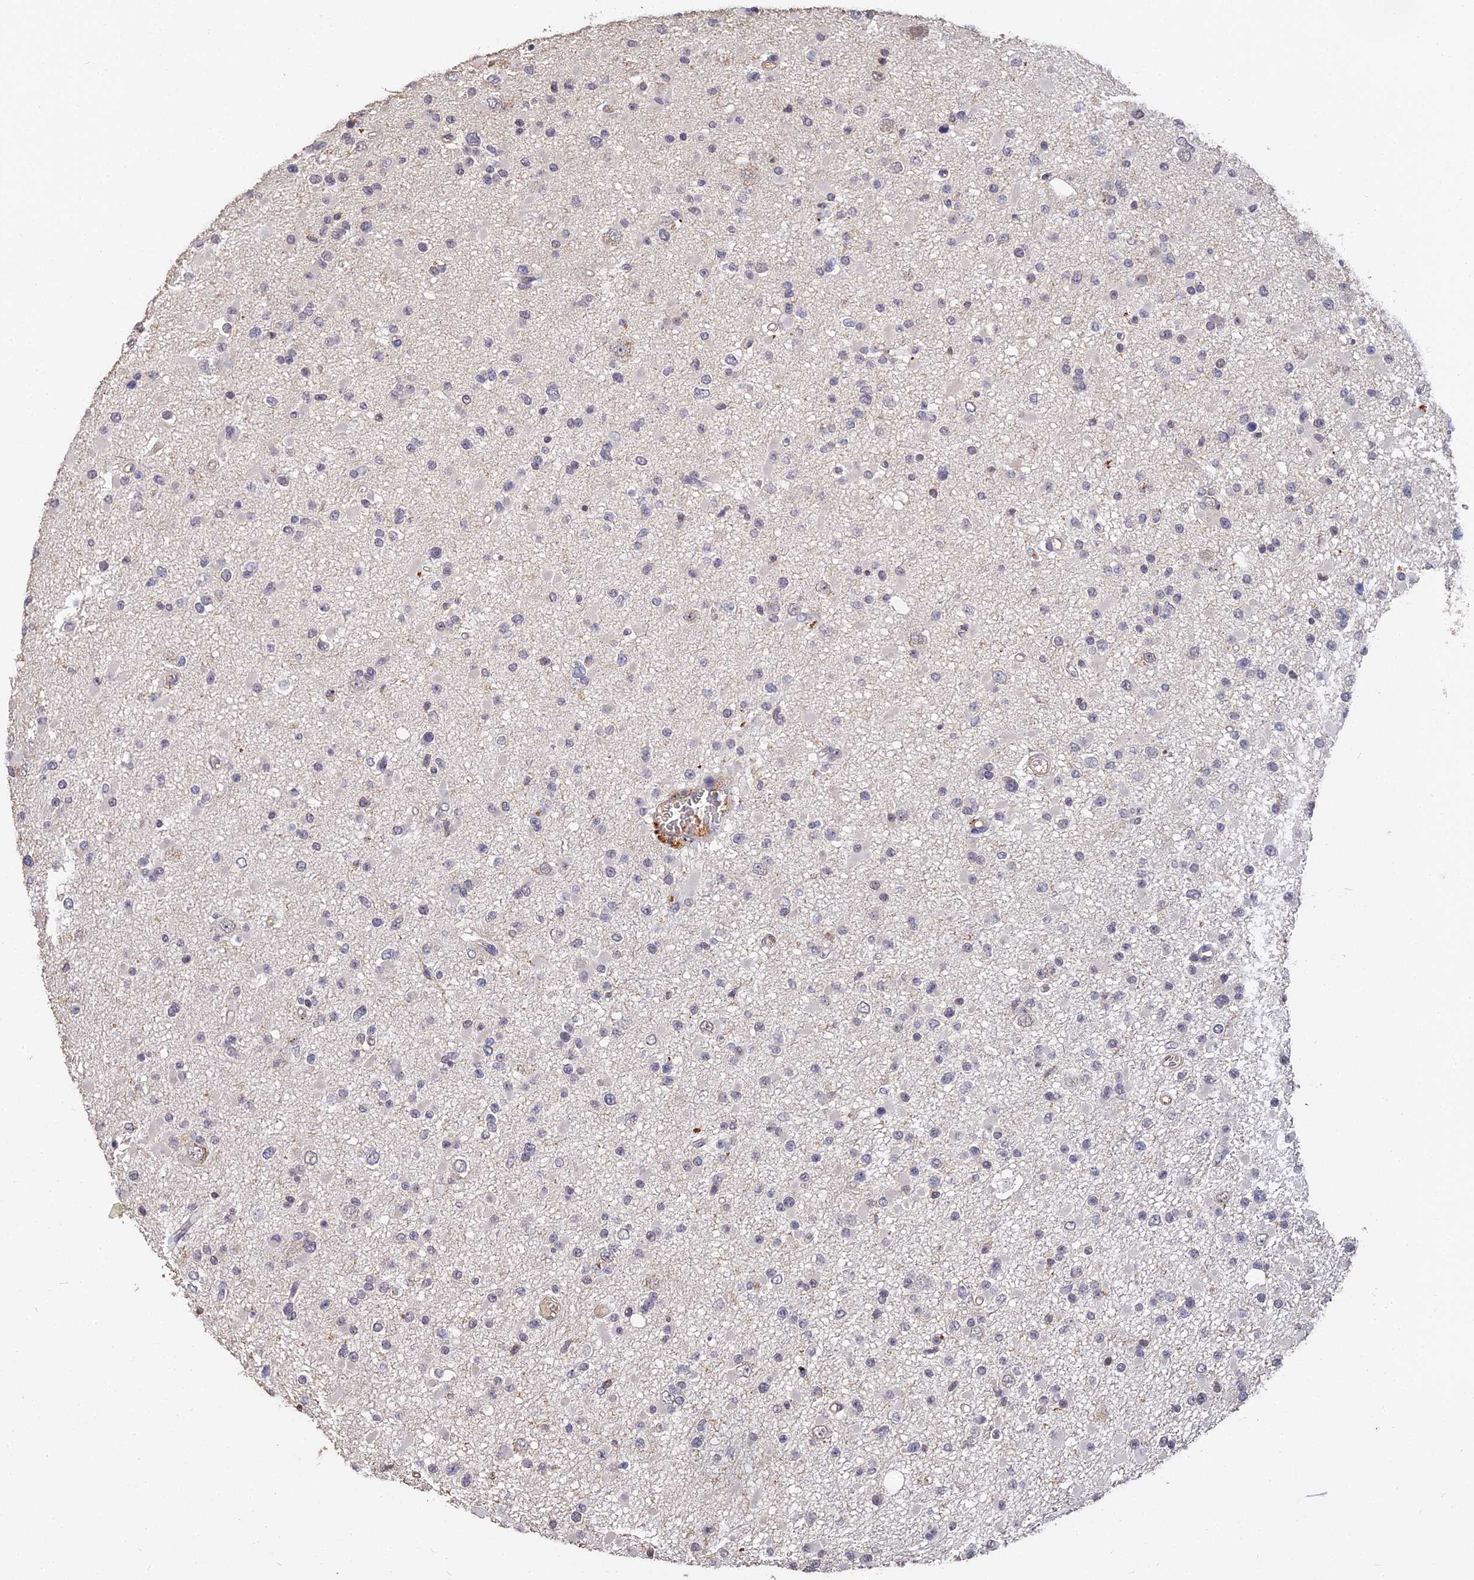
{"staining": {"intensity": "negative", "quantity": "none", "location": "none"}, "tissue": "glioma", "cell_type": "Tumor cells", "image_type": "cancer", "snomed": [{"axis": "morphology", "description": "Glioma, malignant, Low grade"}, {"axis": "topography", "description": "Brain"}], "caption": "This is a photomicrograph of immunohistochemistry staining of malignant glioma (low-grade), which shows no positivity in tumor cells.", "gene": "LSM5", "patient": {"sex": "female", "age": 22}}